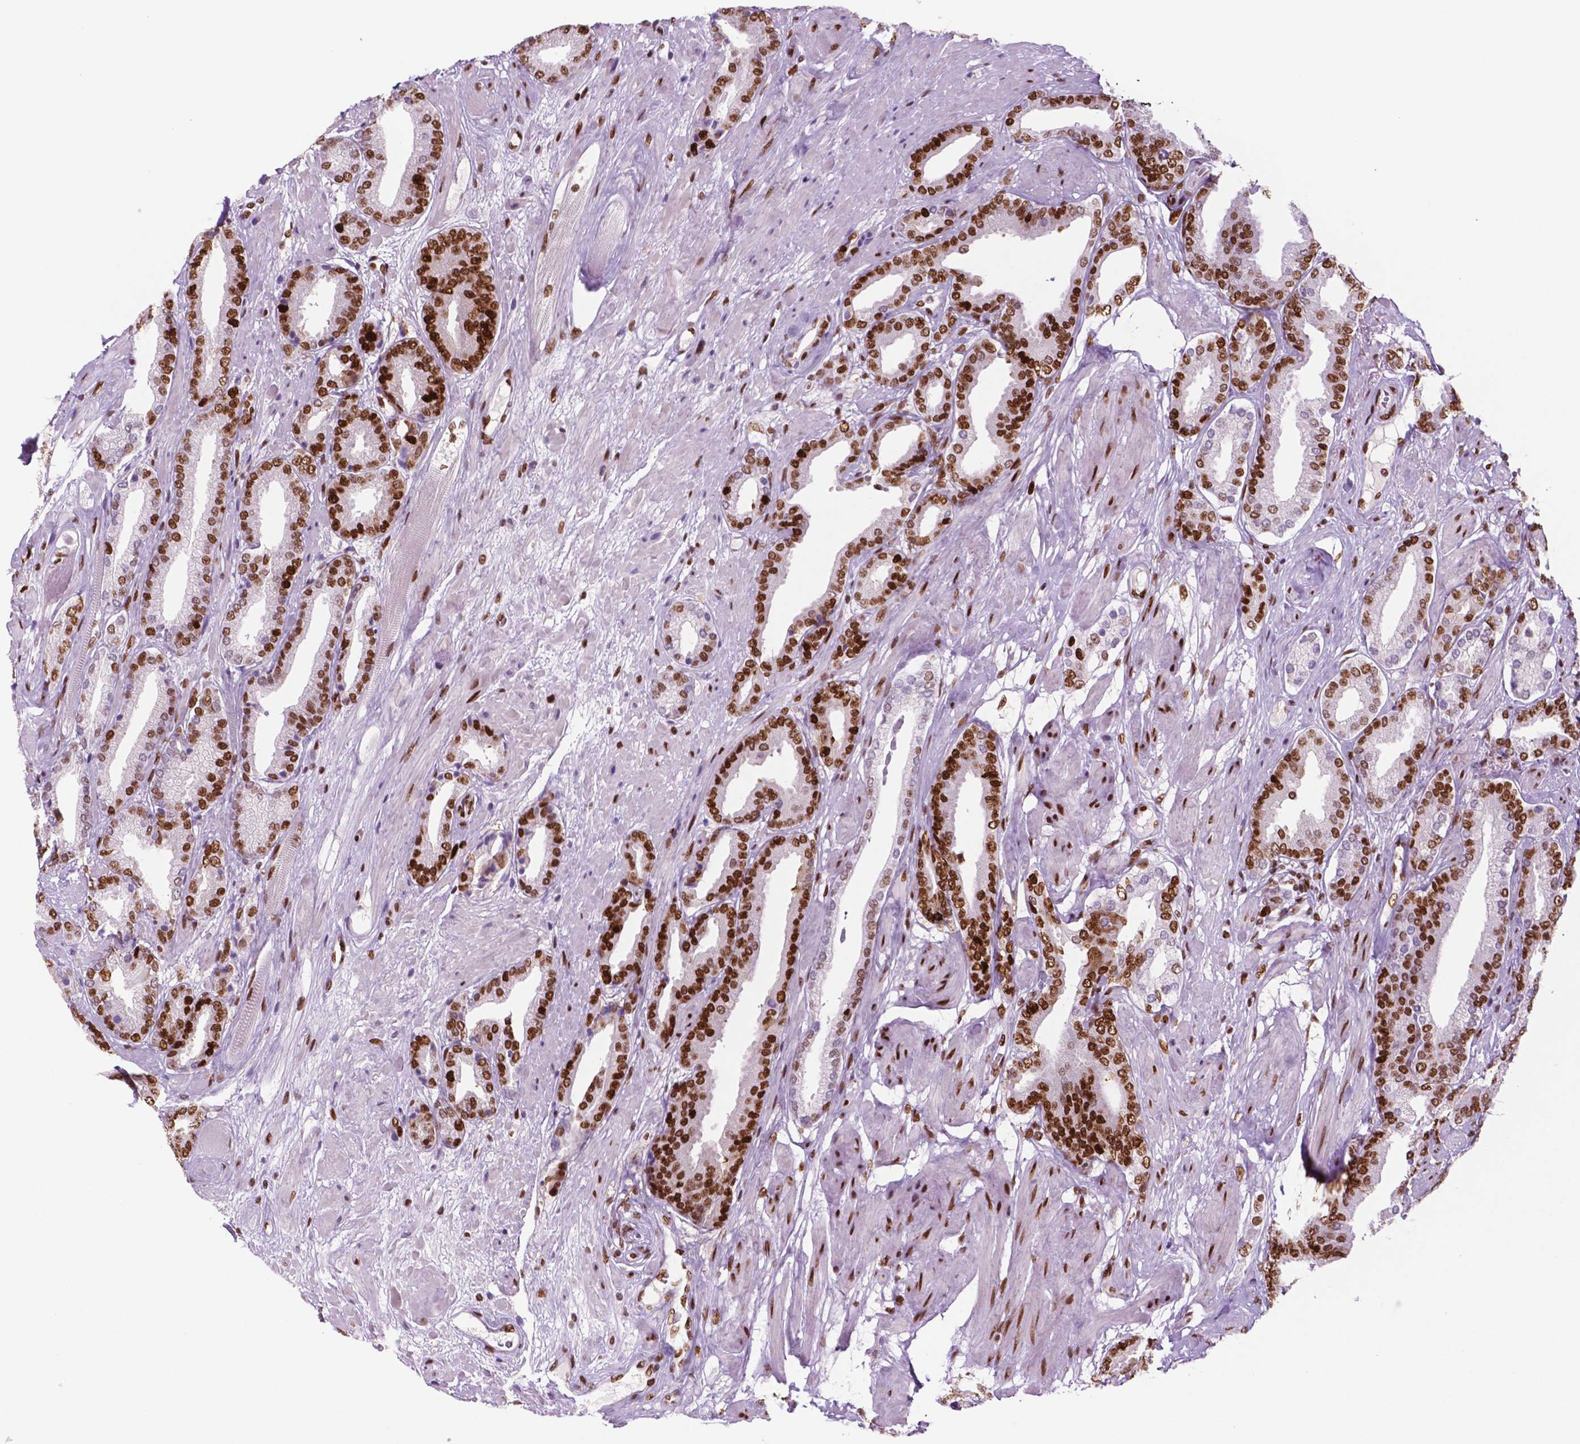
{"staining": {"intensity": "strong", "quantity": ">75%", "location": "nuclear"}, "tissue": "prostate cancer", "cell_type": "Tumor cells", "image_type": "cancer", "snomed": [{"axis": "morphology", "description": "Adenocarcinoma, High grade"}, {"axis": "topography", "description": "Prostate"}], "caption": "Human prostate cancer stained for a protein (brown) shows strong nuclear positive expression in about >75% of tumor cells.", "gene": "MSH6", "patient": {"sex": "male", "age": 56}}